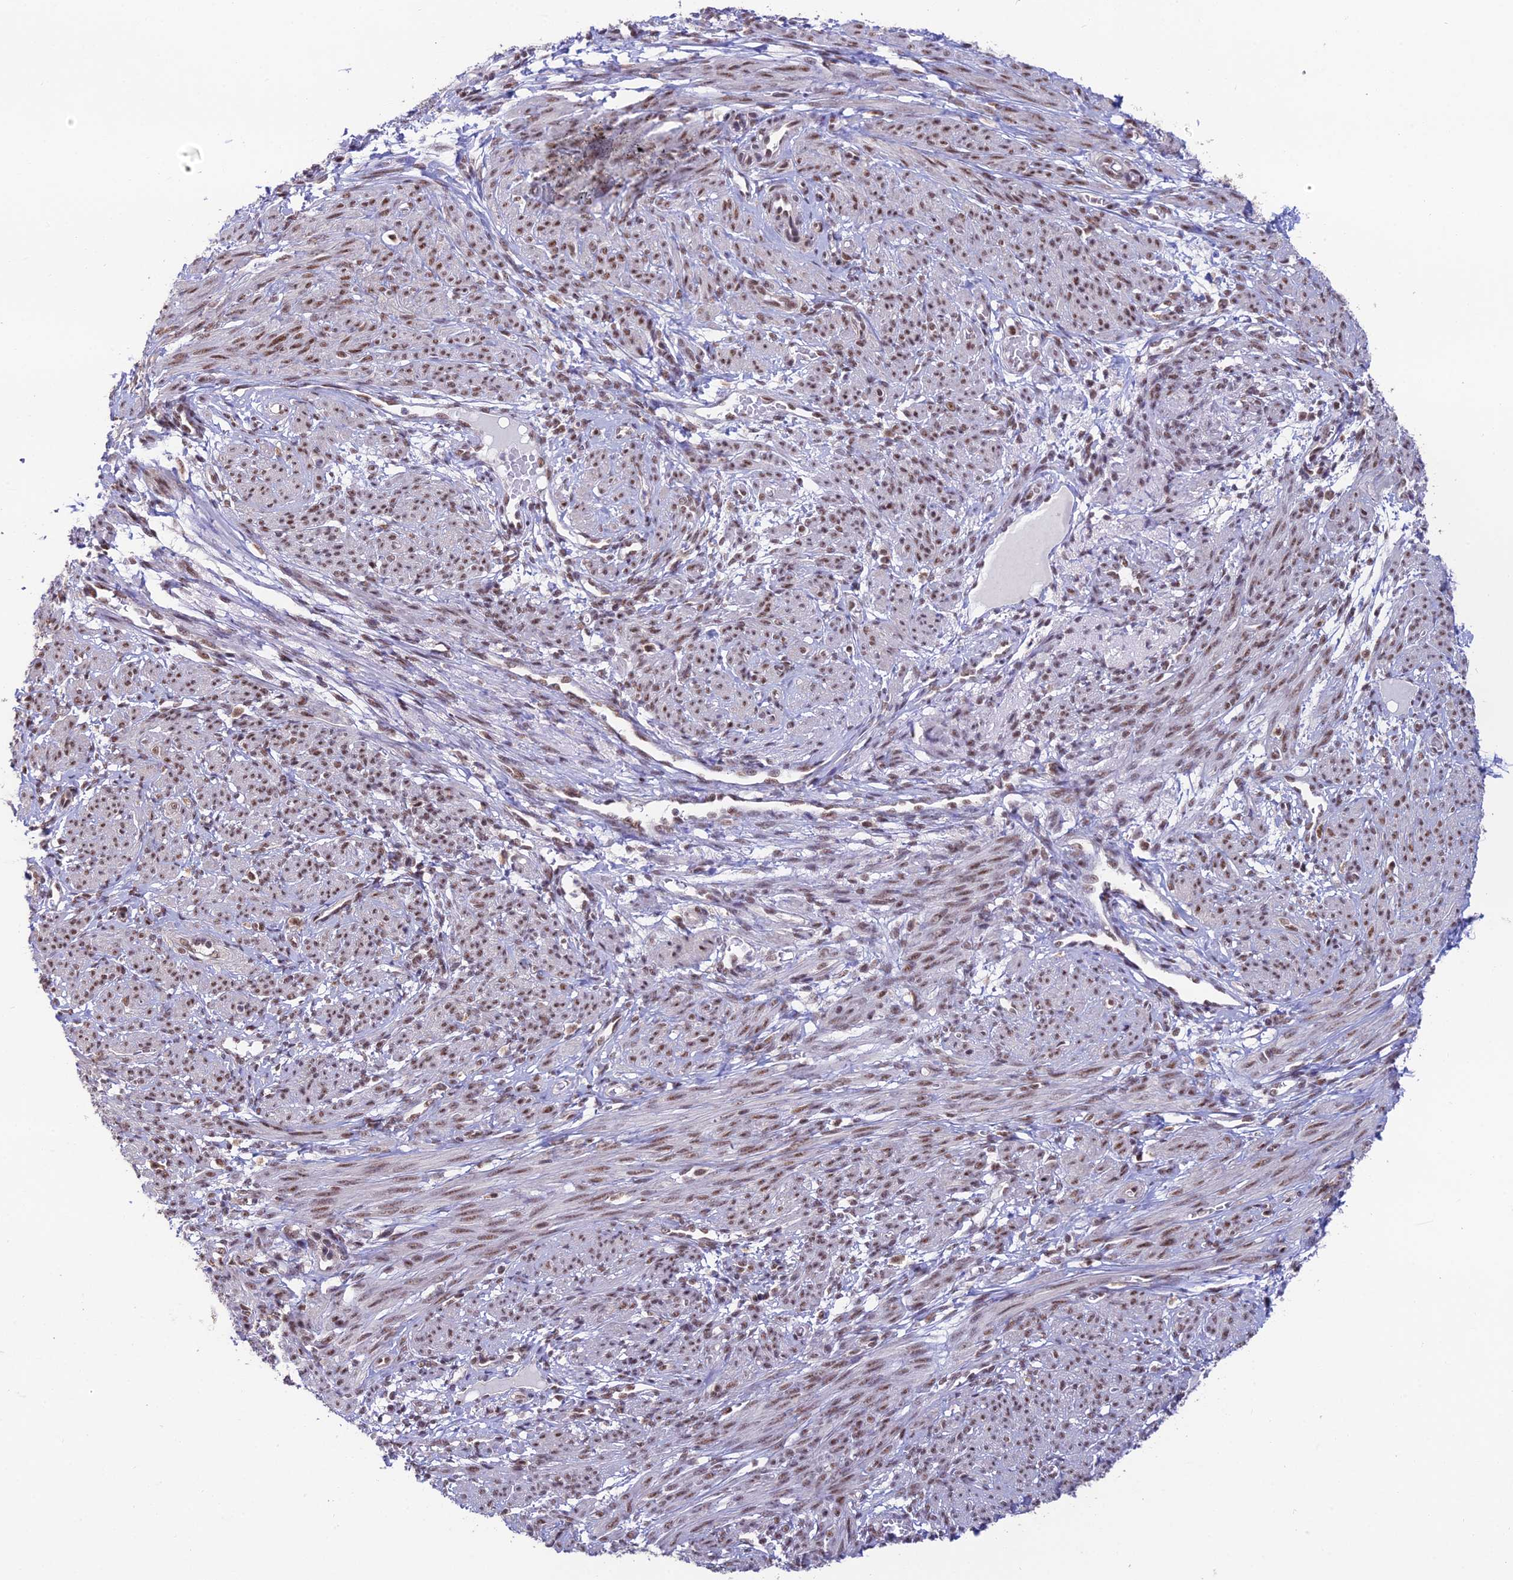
{"staining": {"intensity": "moderate", "quantity": "25%-75%", "location": "nuclear"}, "tissue": "smooth muscle", "cell_type": "Smooth muscle cells", "image_type": "normal", "snomed": [{"axis": "morphology", "description": "Normal tissue, NOS"}, {"axis": "topography", "description": "Smooth muscle"}], "caption": "Moderate nuclear protein positivity is present in approximately 25%-75% of smooth muscle cells in smooth muscle.", "gene": "THOC7", "patient": {"sex": "female", "age": 39}}